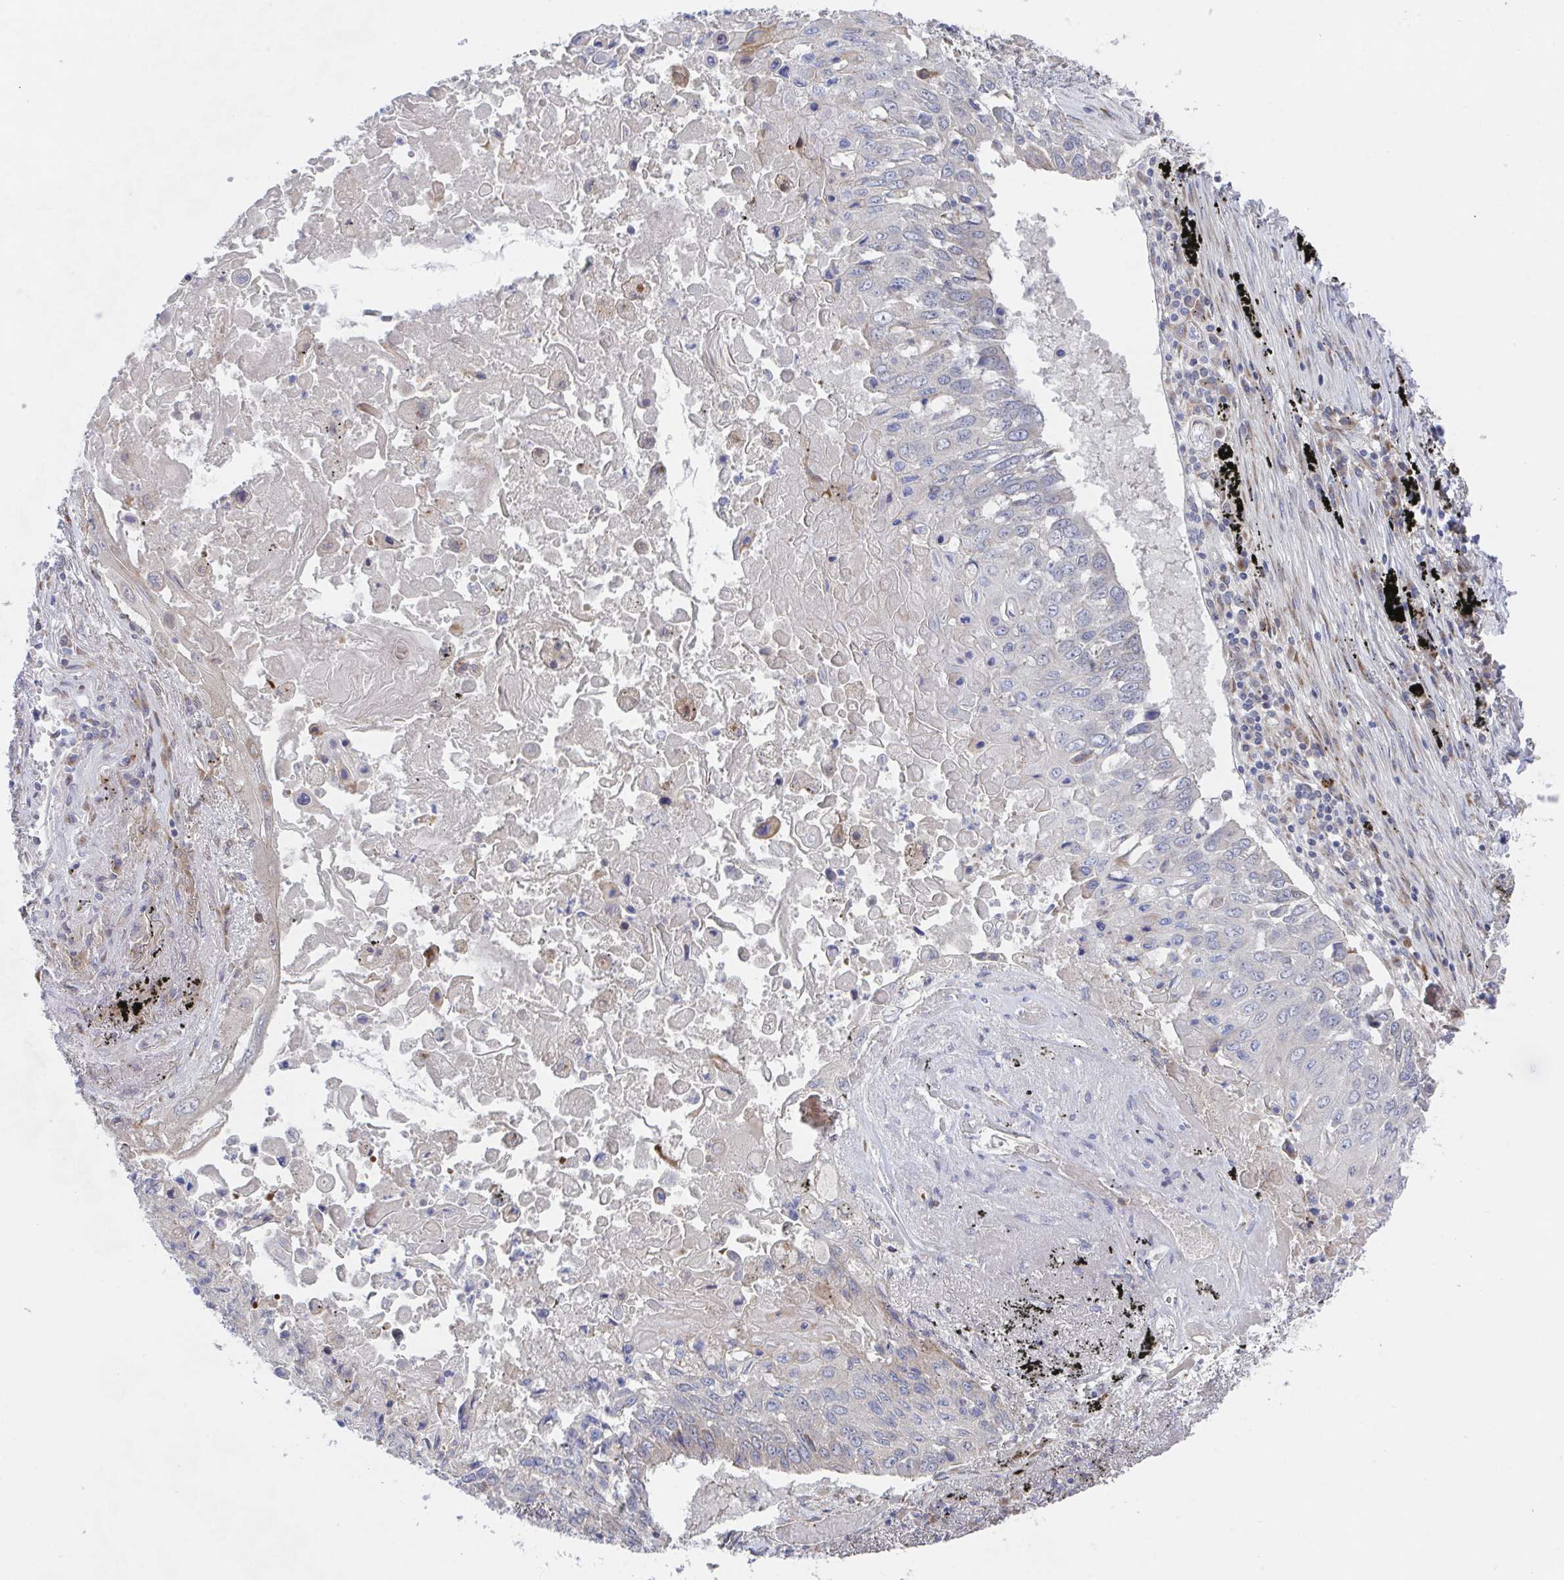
{"staining": {"intensity": "negative", "quantity": "none", "location": "none"}, "tissue": "lung cancer", "cell_type": "Tumor cells", "image_type": "cancer", "snomed": [{"axis": "morphology", "description": "Squamous cell carcinoma, NOS"}, {"axis": "topography", "description": "Lung"}], "caption": "Immunohistochemistry of lung cancer (squamous cell carcinoma) reveals no staining in tumor cells.", "gene": "FJX1", "patient": {"sex": "male", "age": 75}}